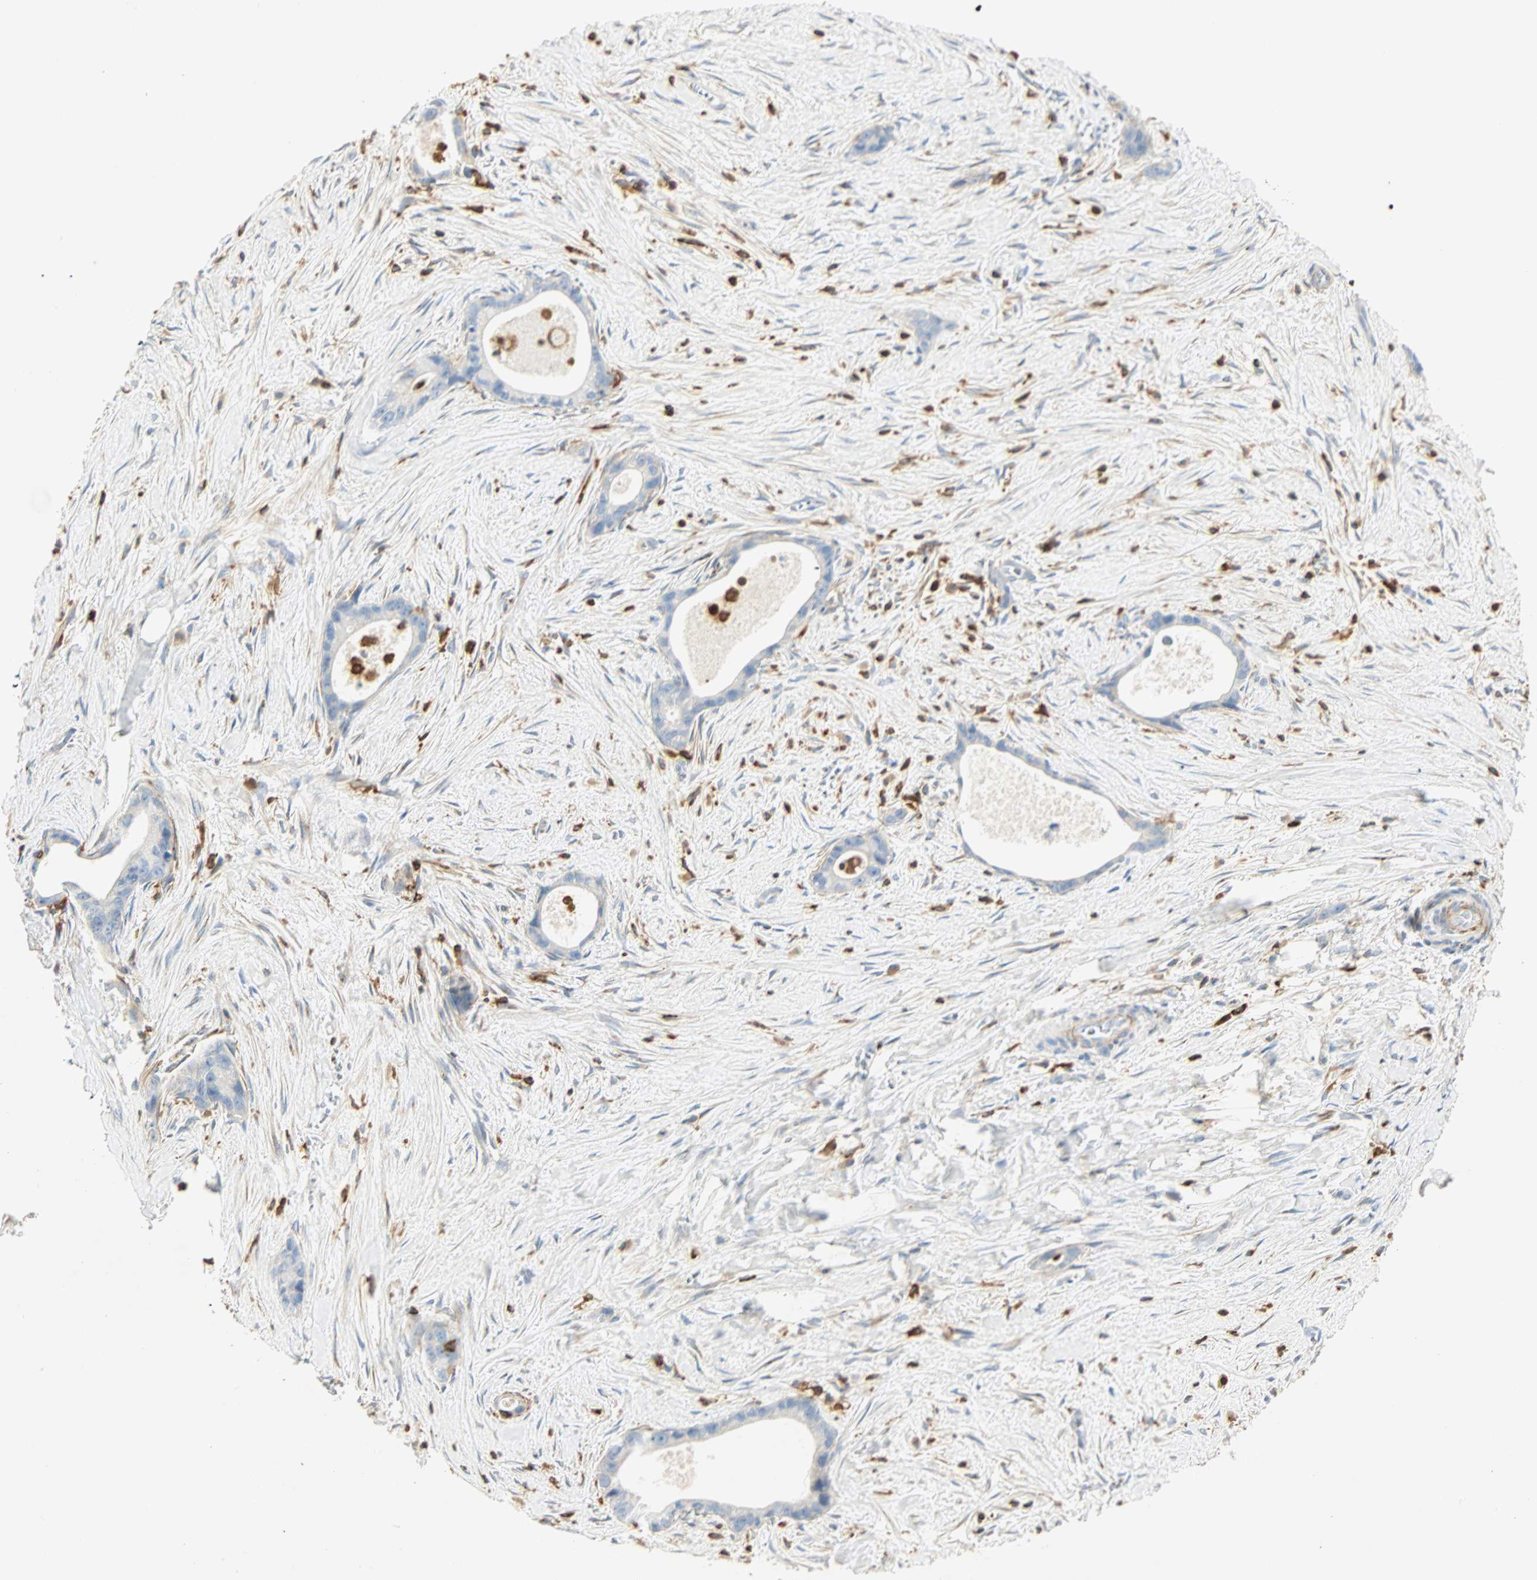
{"staining": {"intensity": "negative", "quantity": "none", "location": "none"}, "tissue": "liver cancer", "cell_type": "Tumor cells", "image_type": "cancer", "snomed": [{"axis": "morphology", "description": "Cholangiocarcinoma"}, {"axis": "topography", "description": "Liver"}], "caption": "The photomicrograph displays no staining of tumor cells in liver cholangiocarcinoma.", "gene": "FMNL1", "patient": {"sex": "female", "age": 55}}